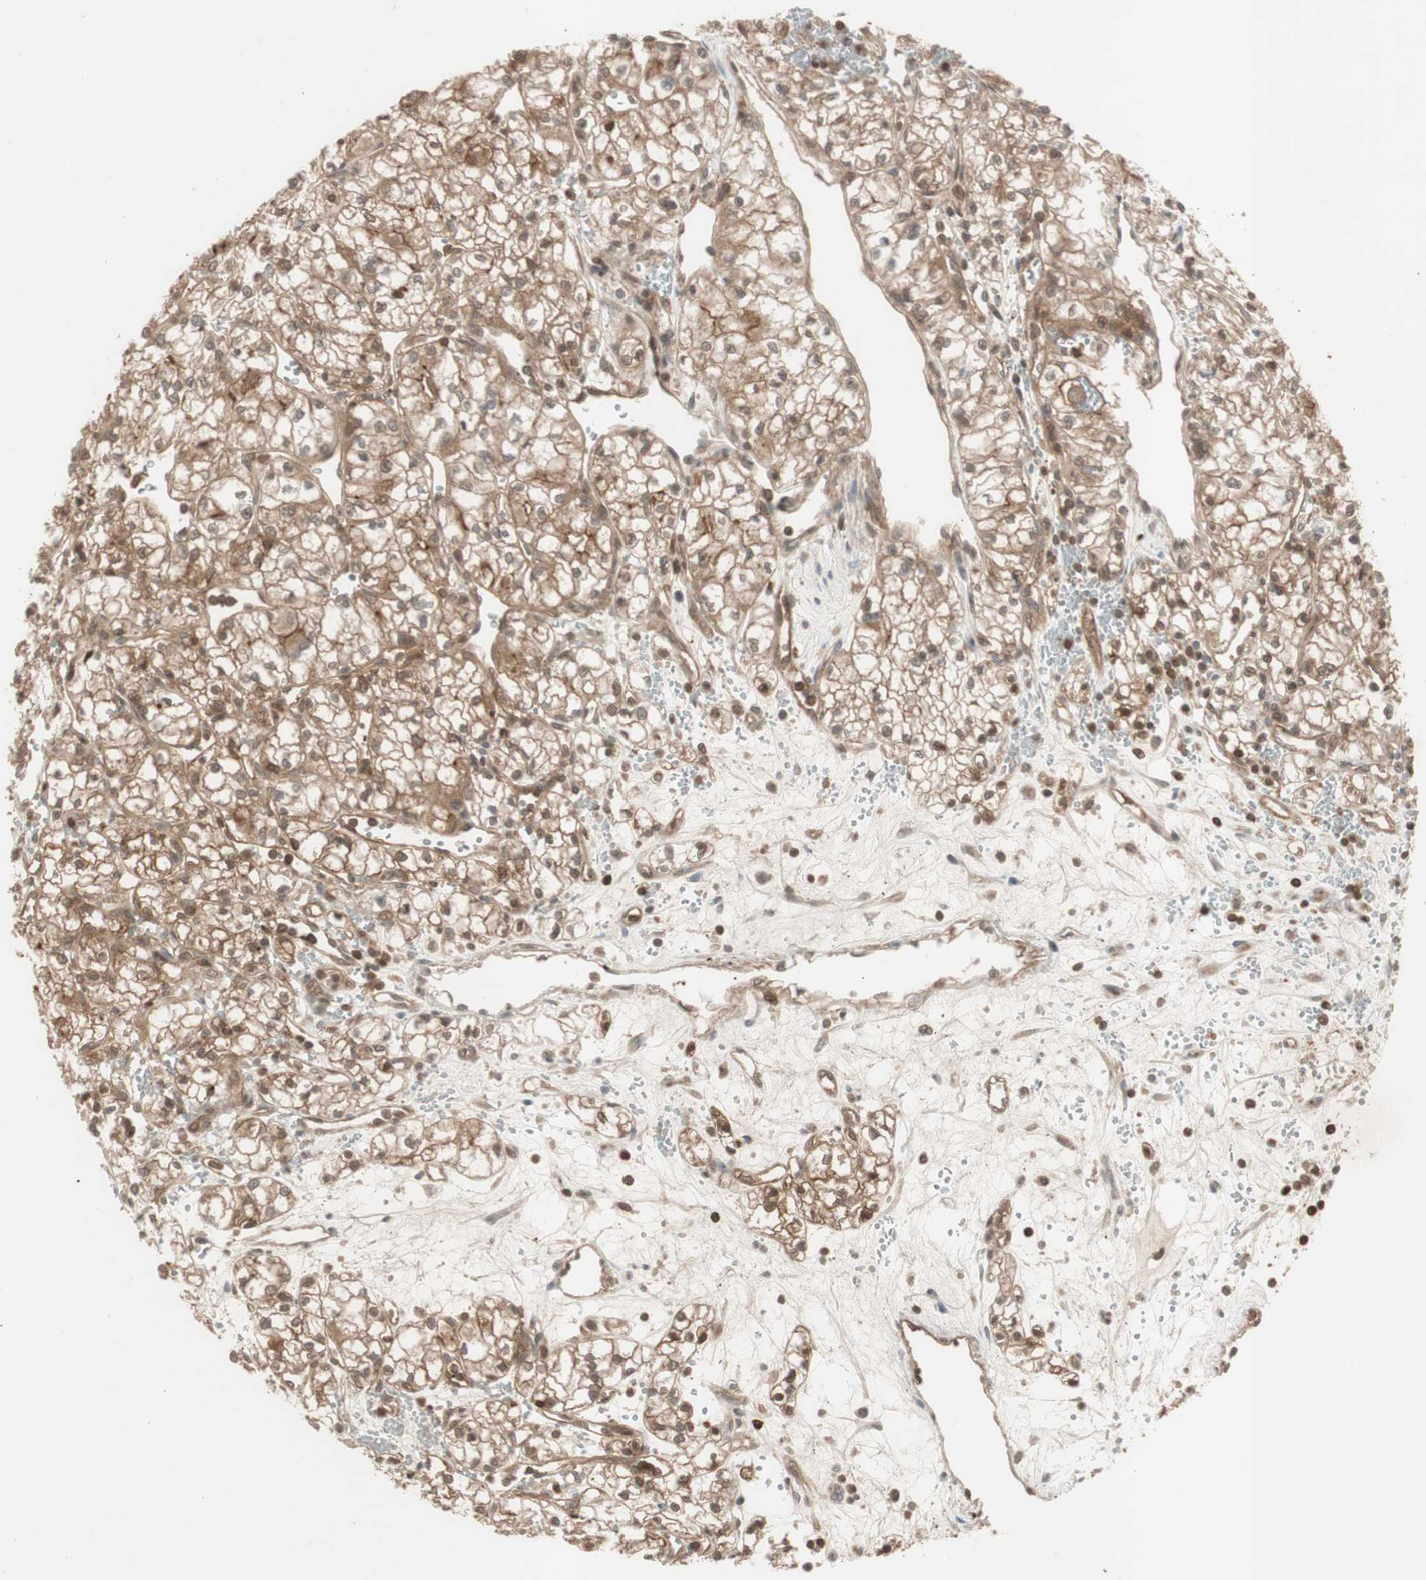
{"staining": {"intensity": "moderate", "quantity": ">75%", "location": "cytoplasmic/membranous,nuclear"}, "tissue": "renal cancer", "cell_type": "Tumor cells", "image_type": "cancer", "snomed": [{"axis": "morphology", "description": "Normal tissue, NOS"}, {"axis": "morphology", "description": "Adenocarcinoma, NOS"}, {"axis": "topography", "description": "Kidney"}], "caption": "Protein expression by immunohistochemistry (IHC) demonstrates moderate cytoplasmic/membranous and nuclear positivity in approximately >75% of tumor cells in adenocarcinoma (renal).", "gene": "EPHA8", "patient": {"sex": "male", "age": 59}}